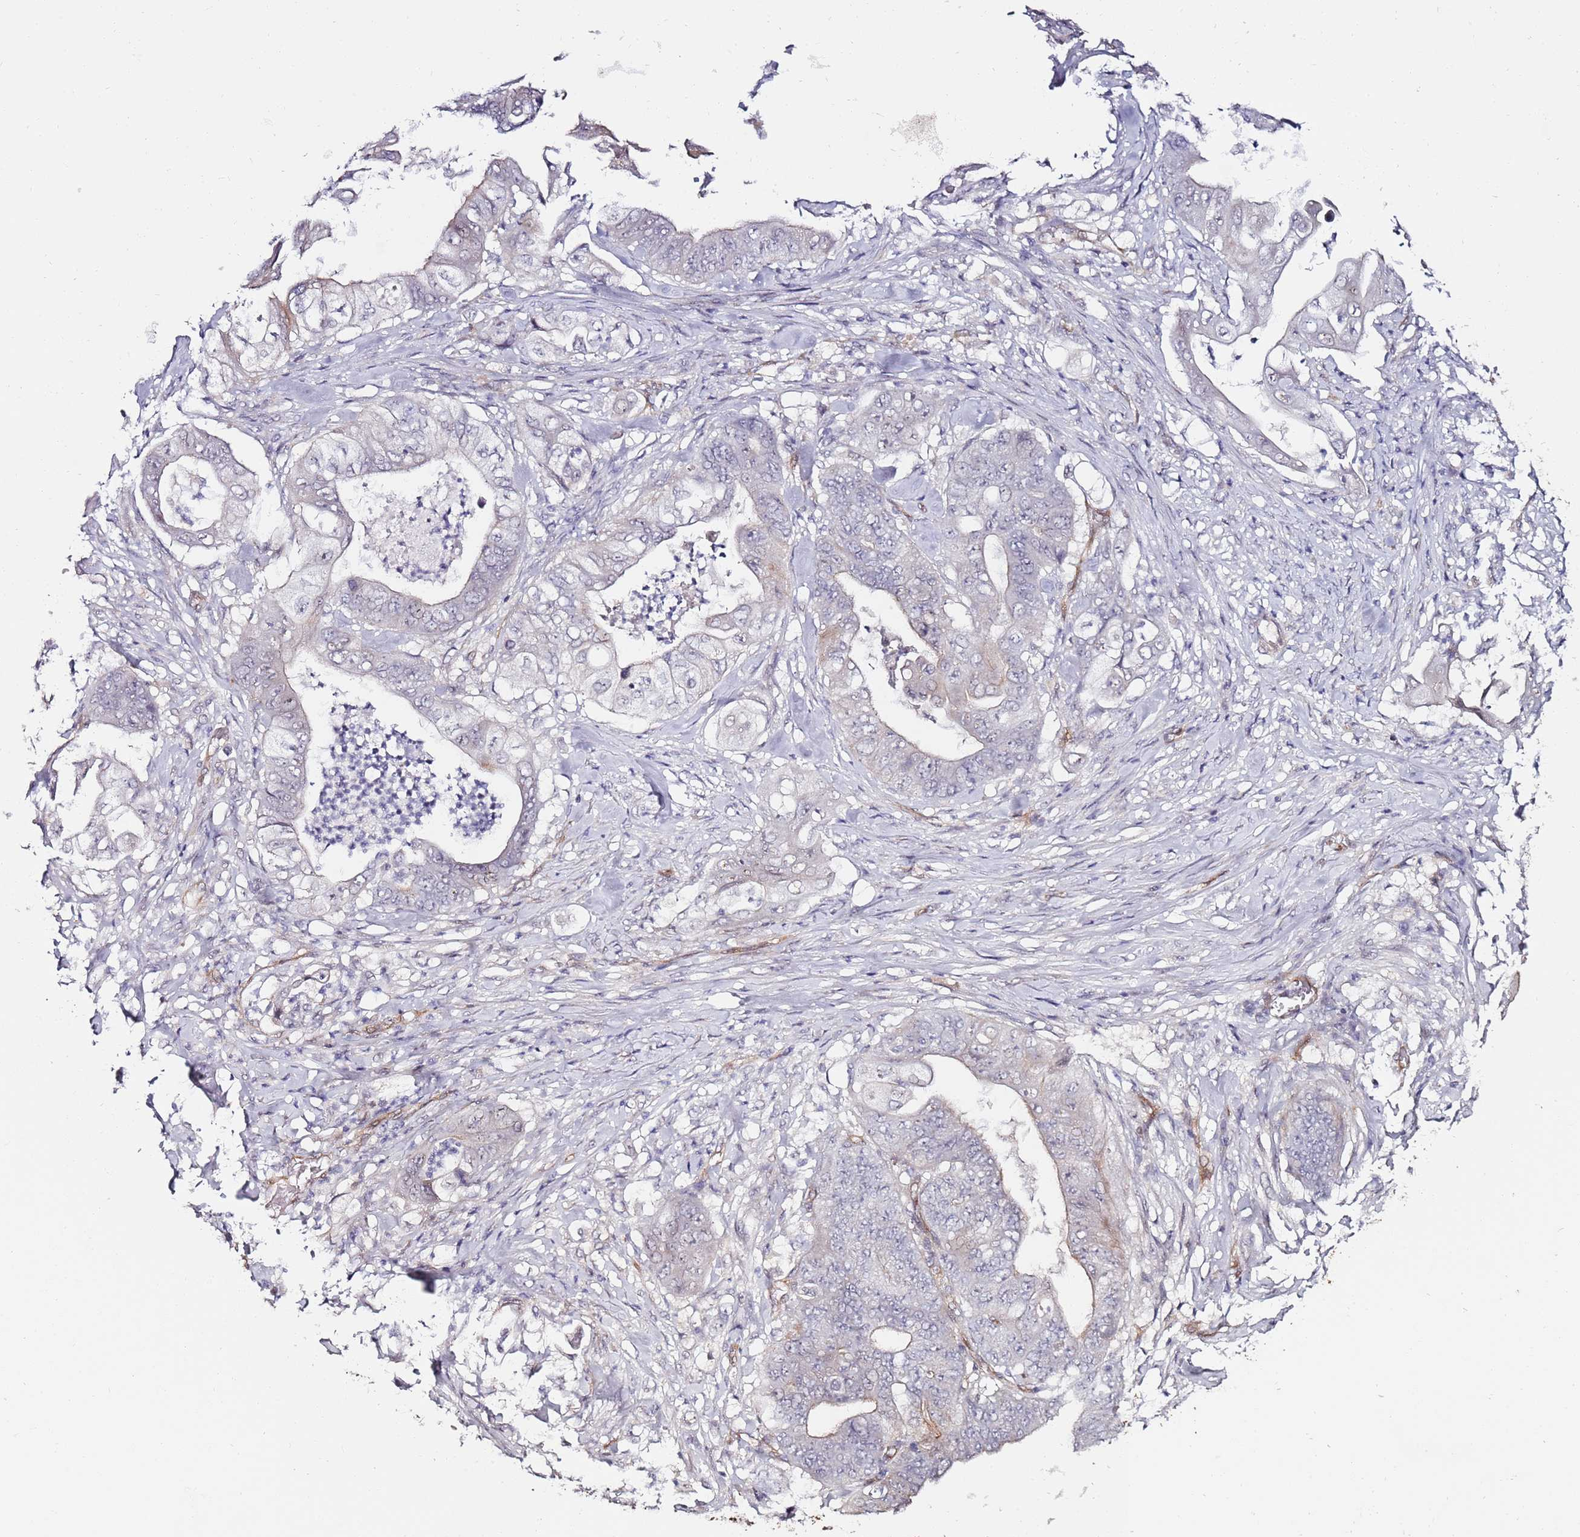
{"staining": {"intensity": "moderate", "quantity": "<25%", "location": "cytoplasmic/membranous"}, "tissue": "stomach cancer", "cell_type": "Tumor cells", "image_type": "cancer", "snomed": [{"axis": "morphology", "description": "Adenocarcinoma, NOS"}, {"axis": "topography", "description": "Stomach"}], "caption": "The histopathology image exhibits staining of stomach cancer, revealing moderate cytoplasmic/membranous protein staining (brown color) within tumor cells.", "gene": "DUSP28", "patient": {"sex": "female", "age": 73}}